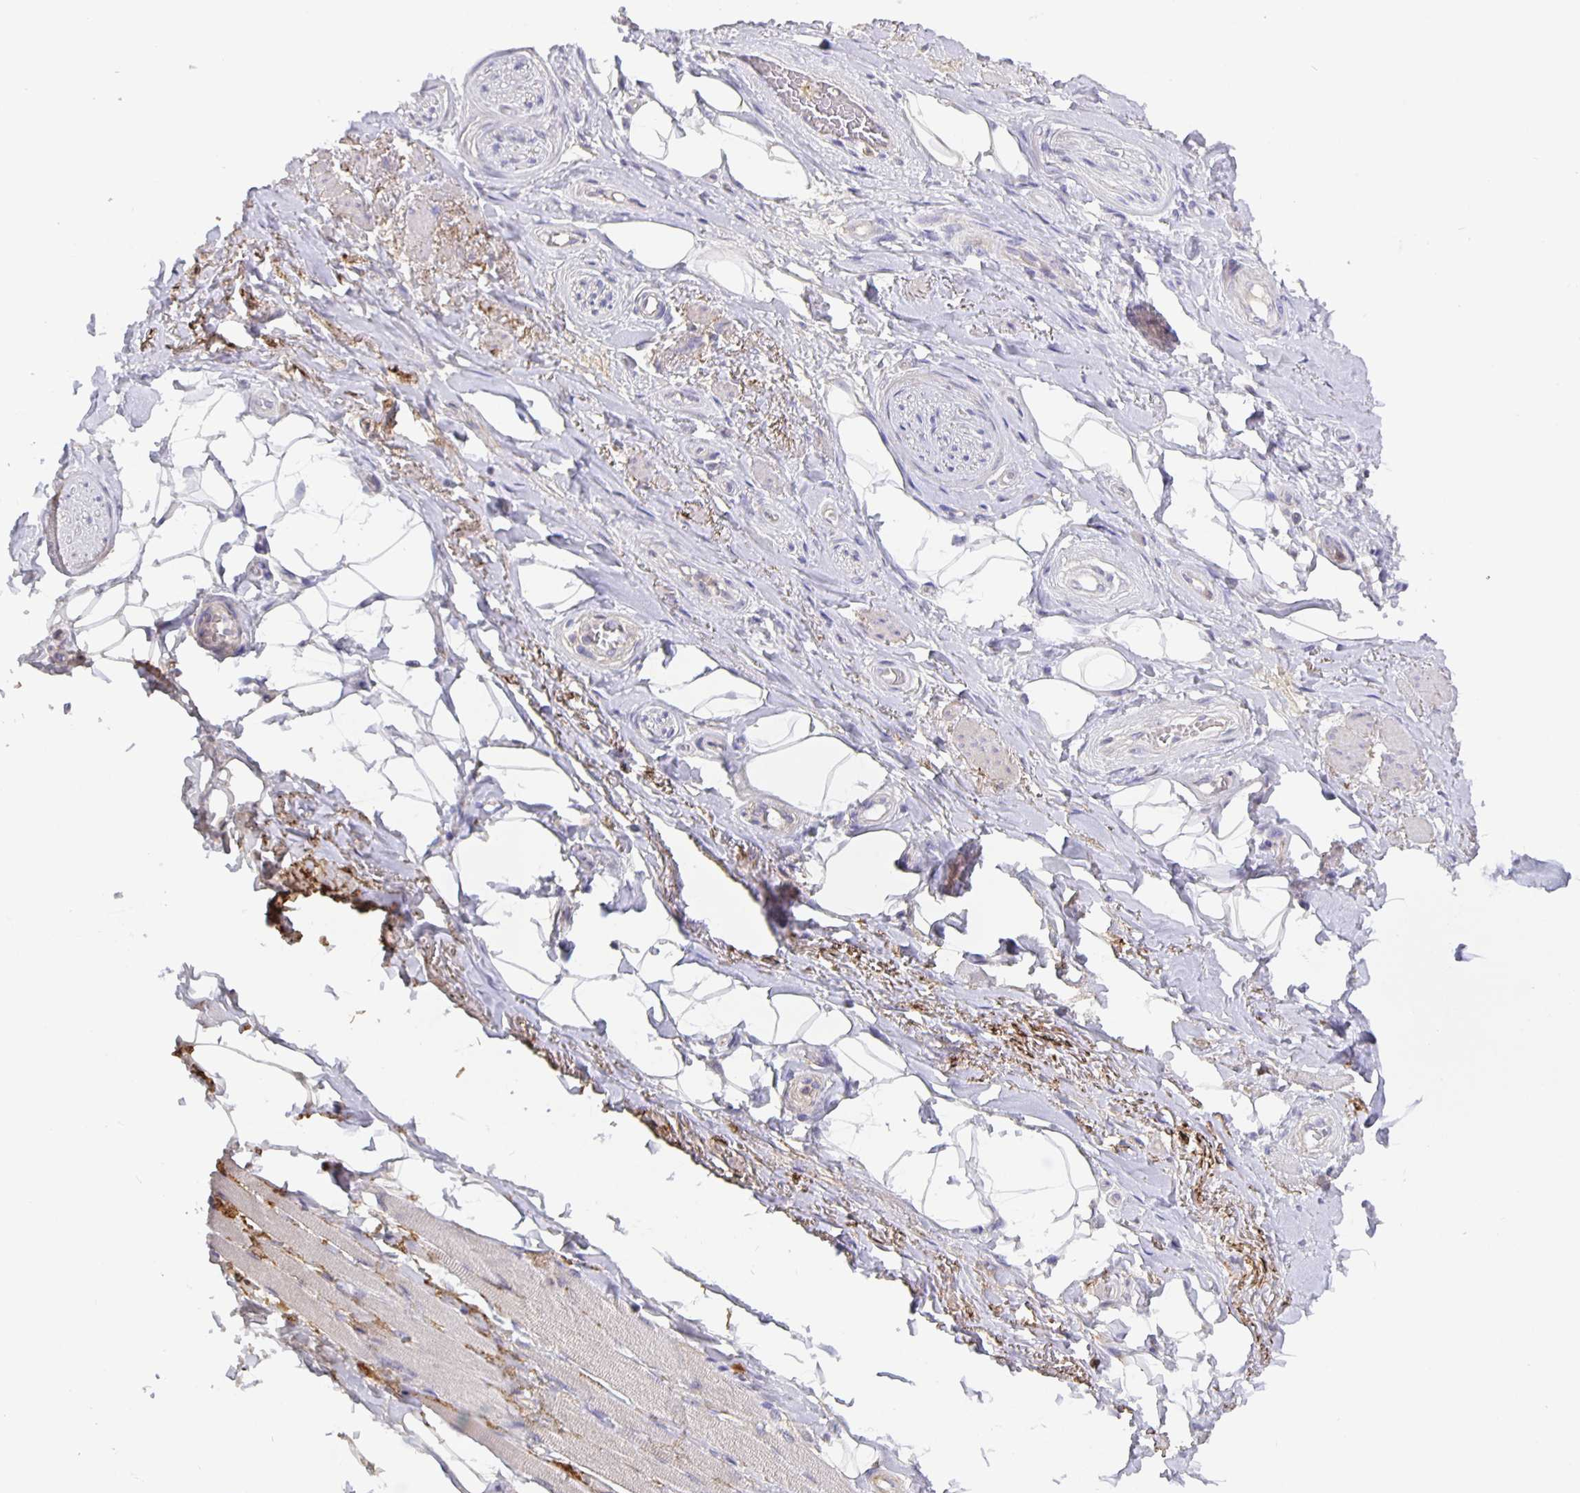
{"staining": {"intensity": "negative", "quantity": "none", "location": "none"}, "tissue": "adipose tissue", "cell_type": "Adipocytes", "image_type": "normal", "snomed": [{"axis": "morphology", "description": "Normal tissue, NOS"}, {"axis": "topography", "description": "Anal"}, {"axis": "topography", "description": "Peripheral nerve tissue"}], "caption": "DAB immunohistochemical staining of benign adipose tissue exhibits no significant expression in adipocytes.", "gene": "GDF15", "patient": {"sex": "male", "age": 53}}